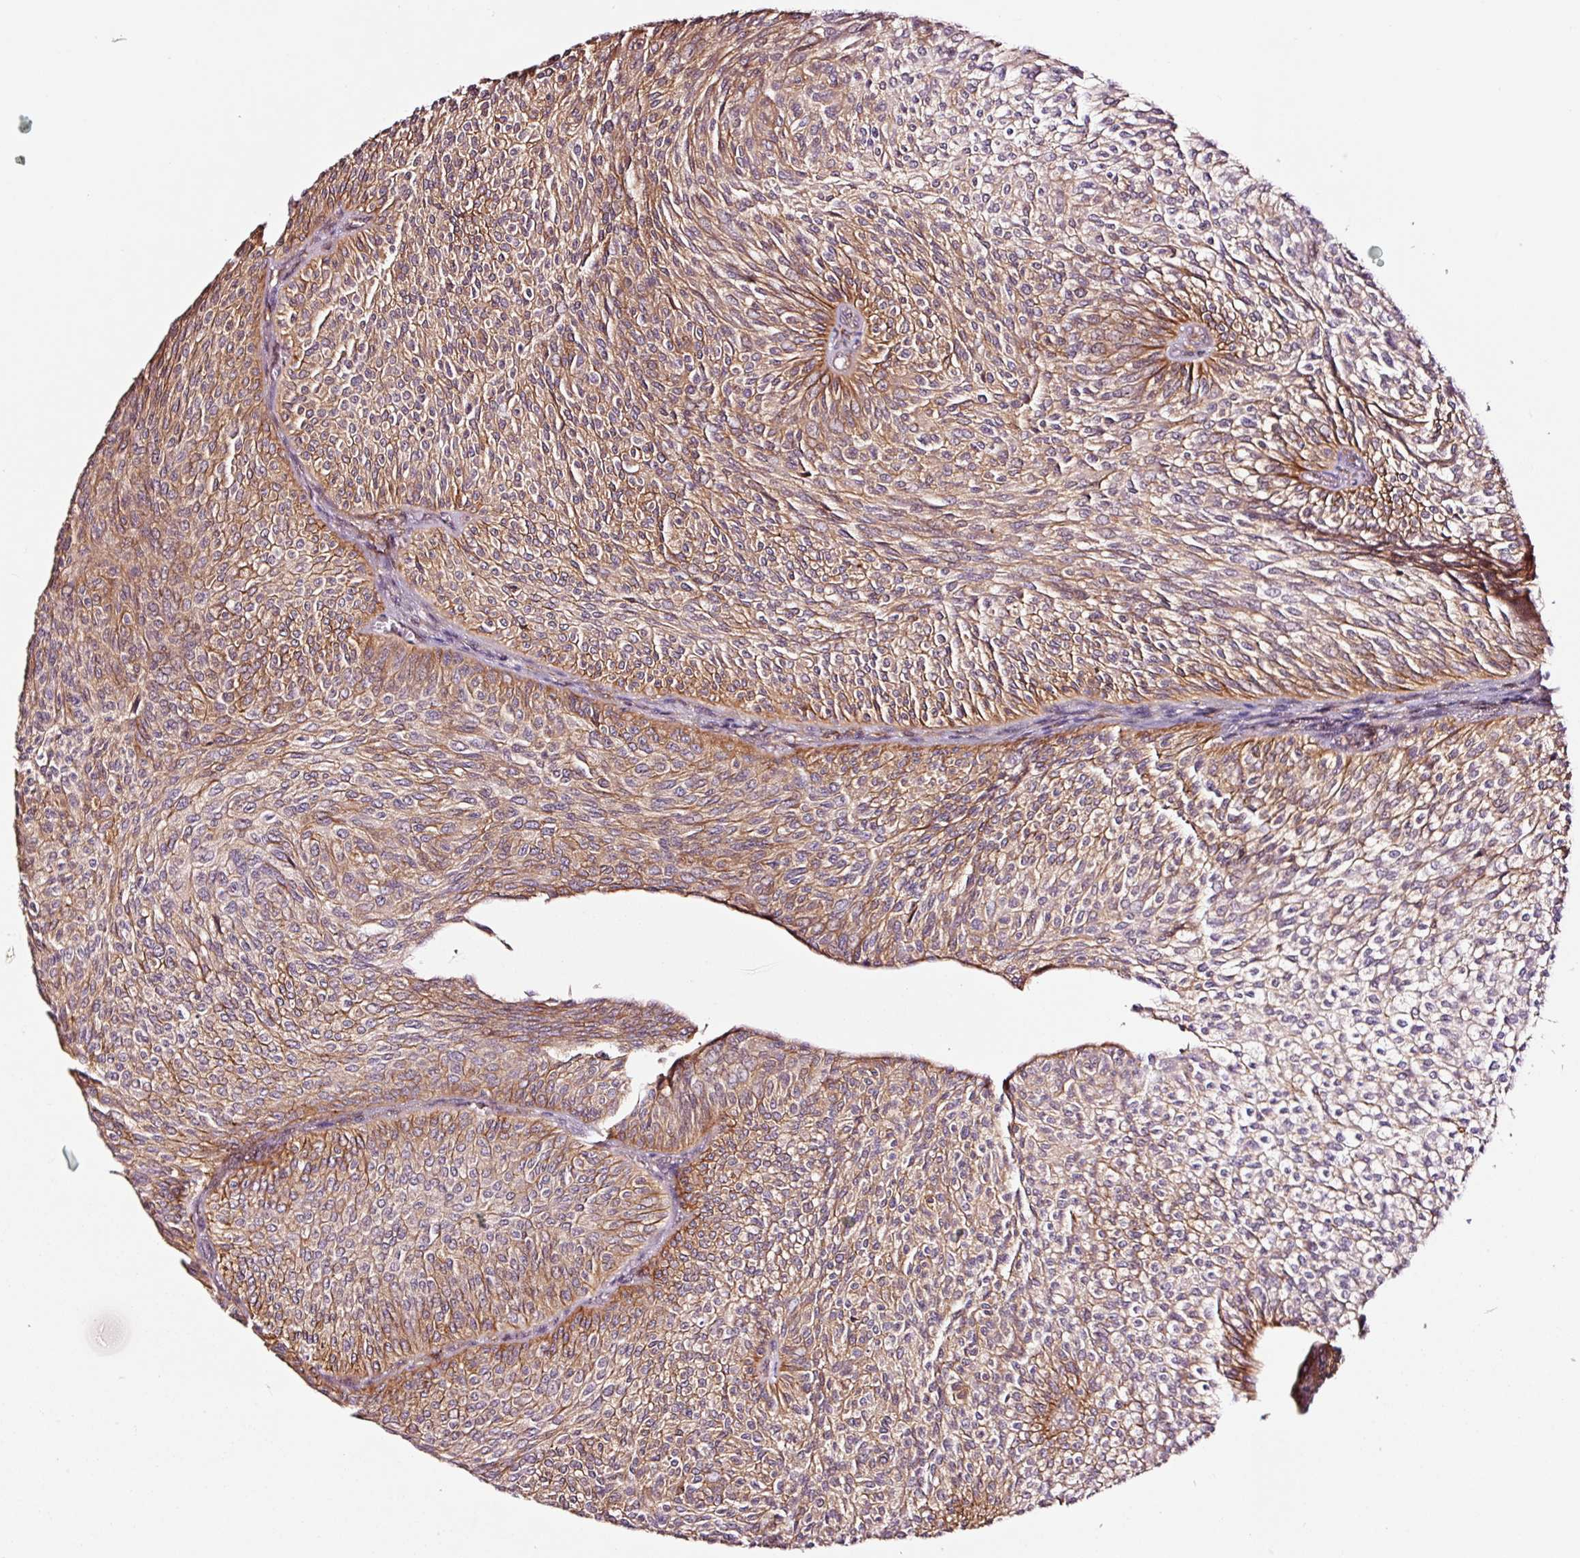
{"staining": {"intensity": "strong", "quantity": "25%-75%", "location": "cytoplasmic/membranous"}, "tissue": "urothelial cancer", "cell_type": "Tumor cells", "image_type": "cancer", "snomed": [{"axis": "morphology", "description": "Urothelial carcinoma, Low grade"}, {"axis": "topography", "description": "Urinary bladder"}], "caption": "Strong cytoplasmic/membranous protein positivity is seen in approximately 25%-75% of tumor cells in urothelial cancer.", "gene": "ADD3", "patient": {"sex": "male", "age": 91}}